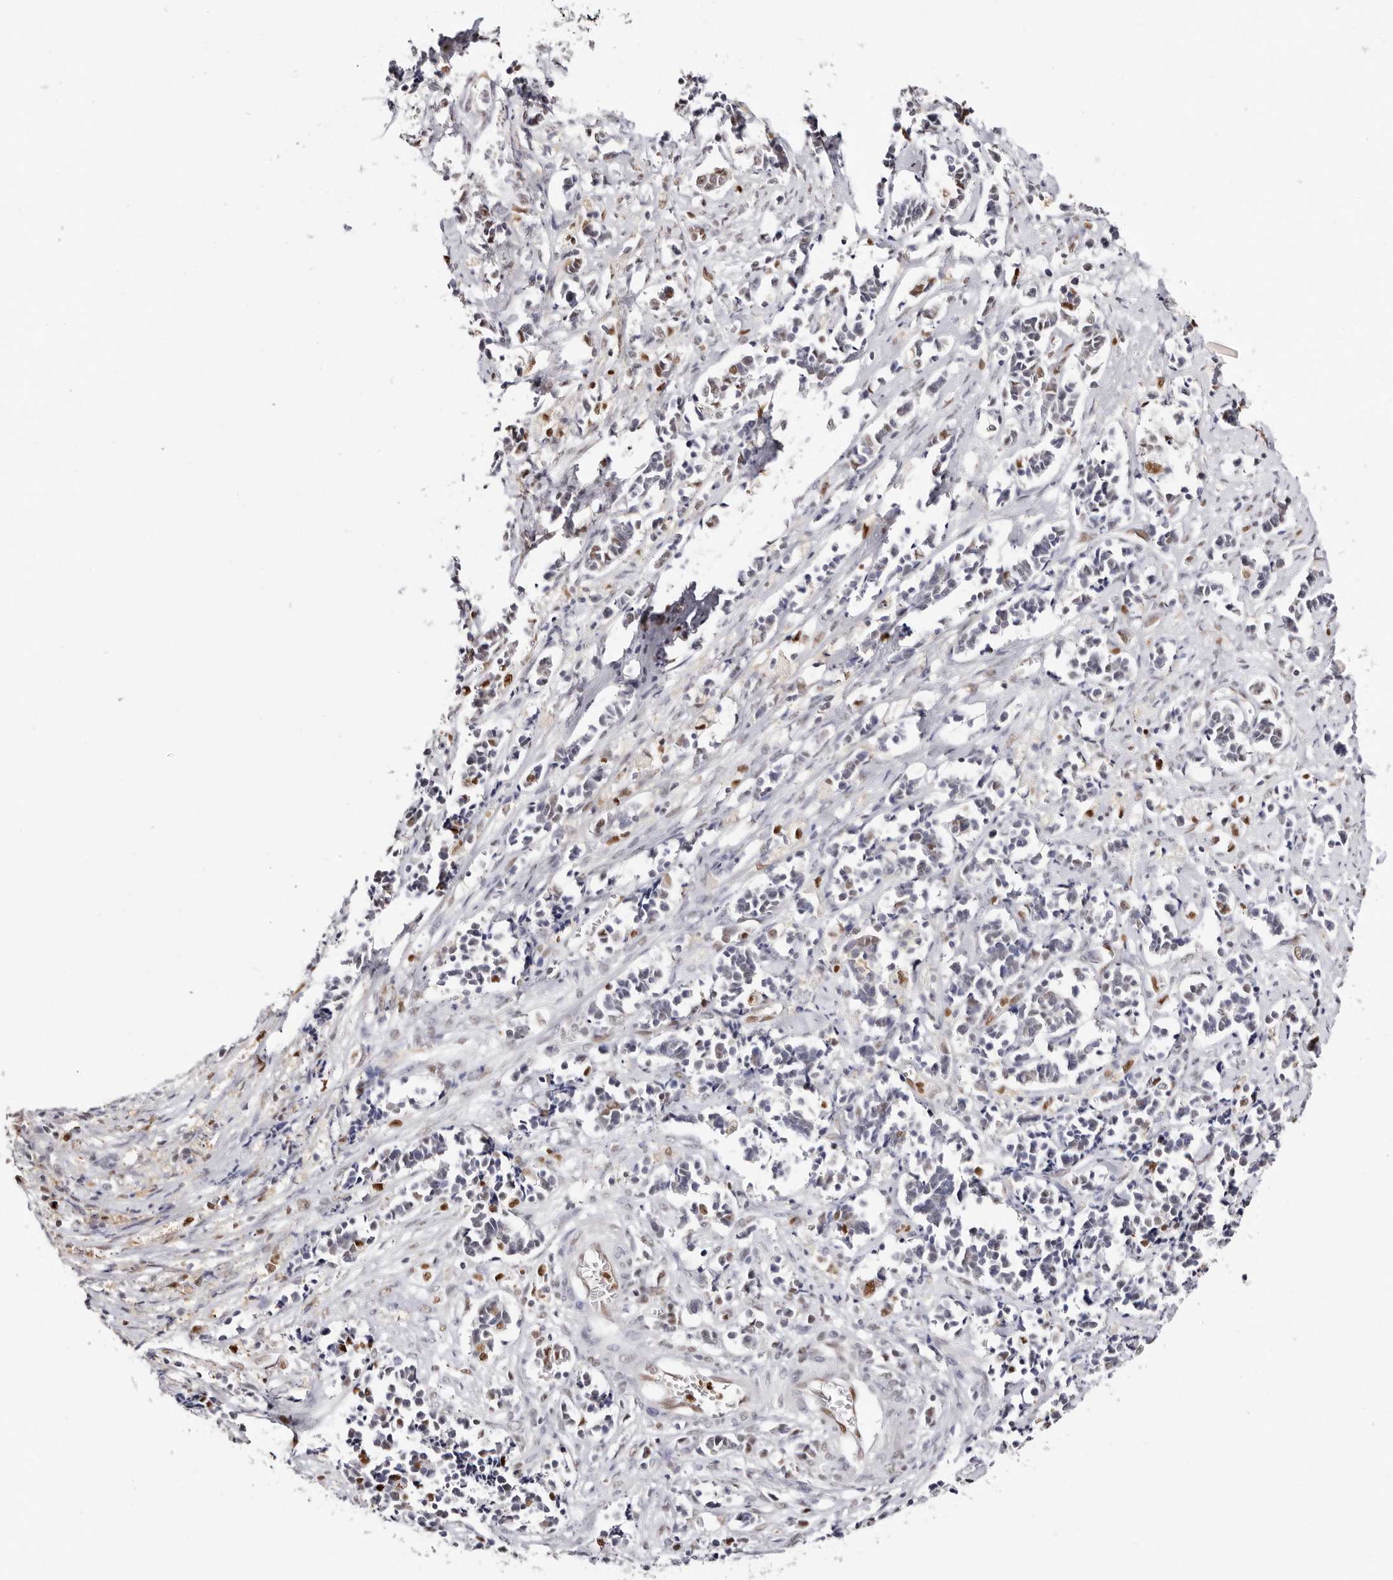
{"staining": {"intensity": "moderate", "quantity": "<25%", "location": "nuclear"}, "tissue": "cervical cancer", "cell_type": "Tumor cells", "image_type": "cancer", "snomed": [{"axis": "morphology", "description": "Normal tissue, NOS"}, {"axis": "morphology", "description": "Squamous cell carcinoma, NOS"}, {"axis": "topography", "description": "Cervix"}], "caption": "This is a micrograph of IHC staining of squamous cell carcinoma (cervical), which shows moderate positivity in the nuclear of tumor cells.", "gene": "TKT", "patient": {"sex": "female", "age": 35}}